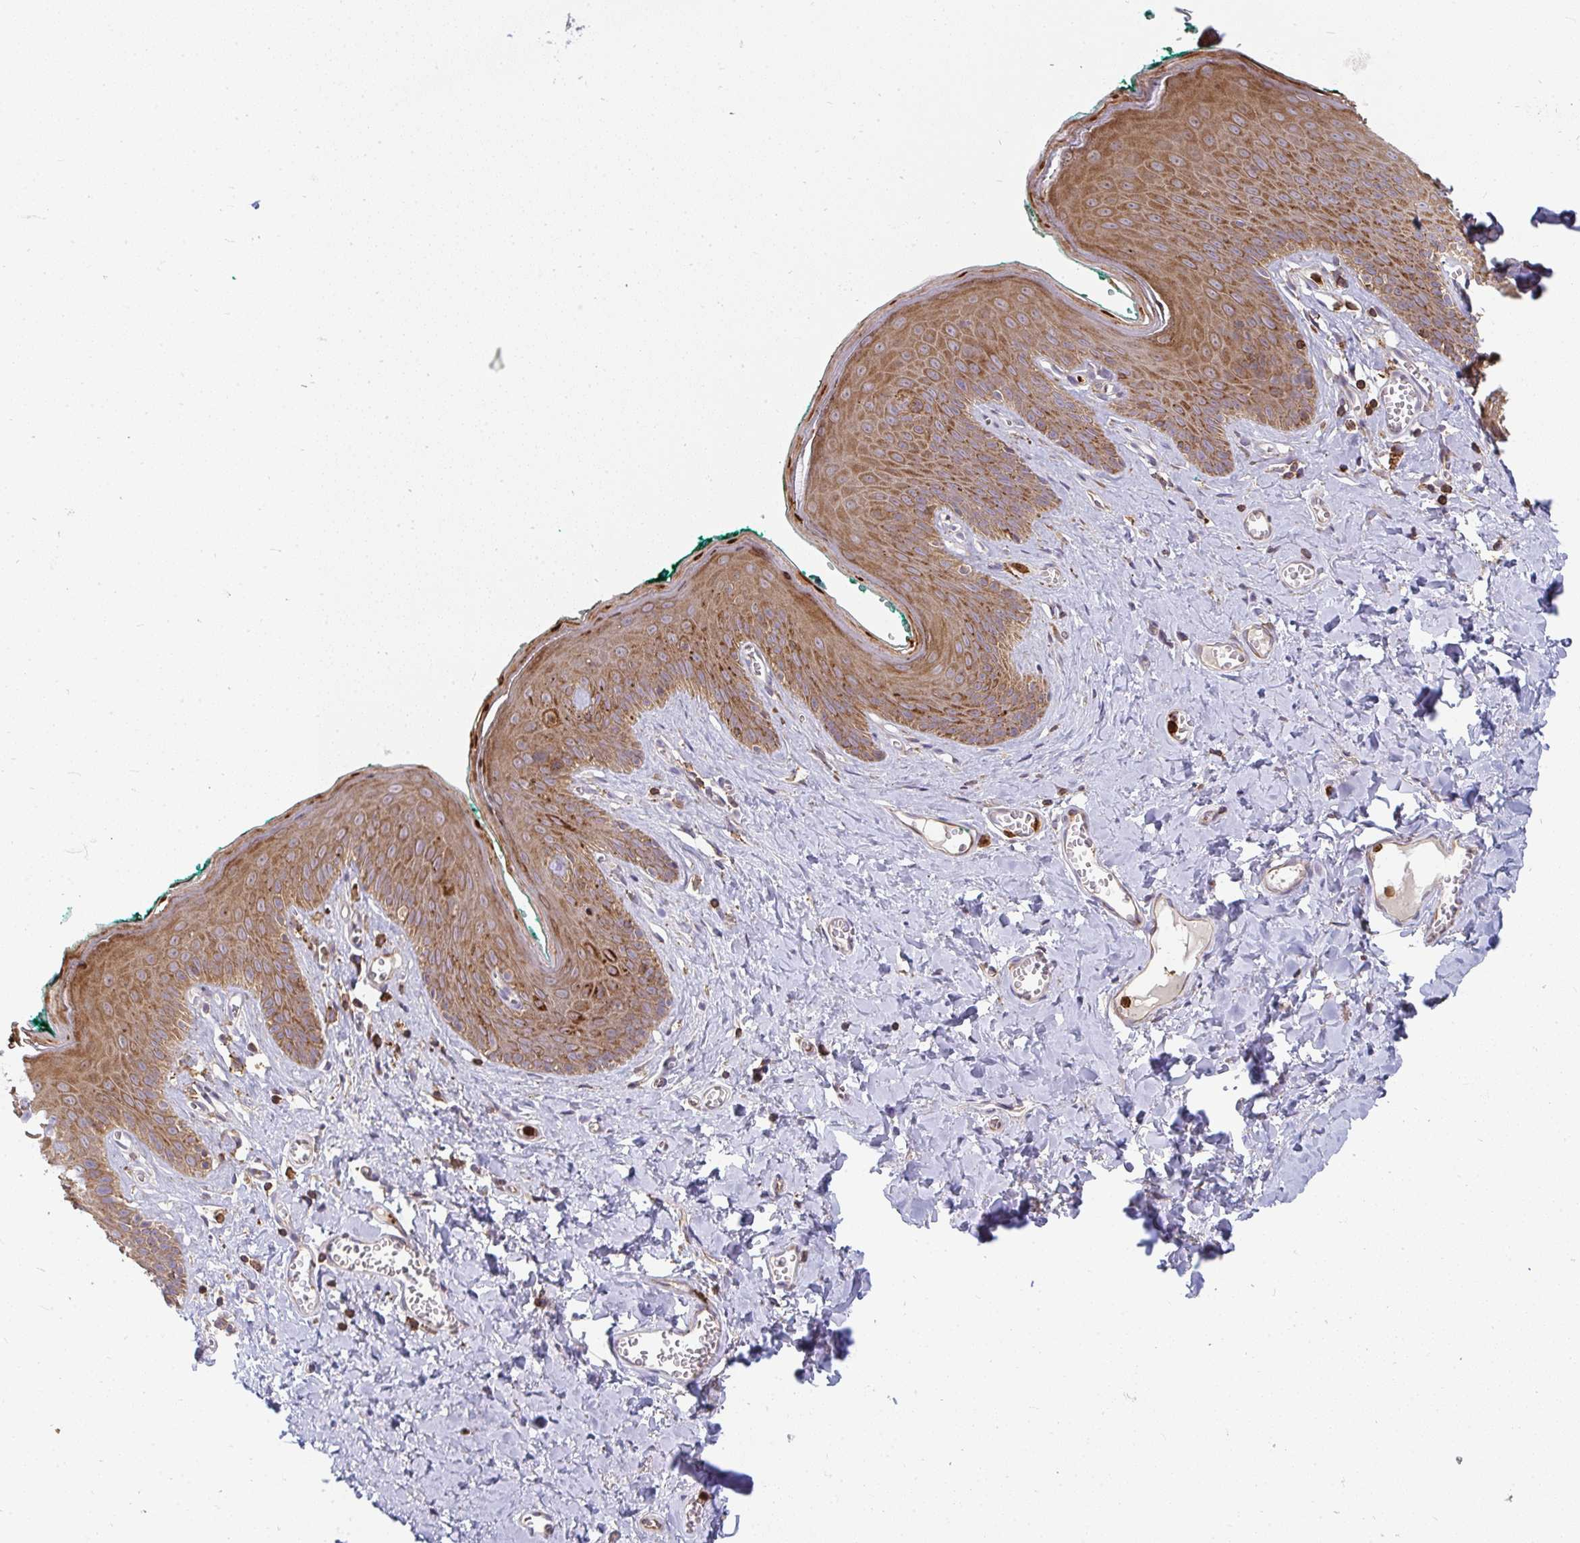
{"staining": {"intensity": "moderate", "quantity": ">75%", "location": "cytoplasmic/membranous"}, "tissue": "skin", "cell_type": "Epidermal cells", "image_type": "normal", "snomed": [{"axis": "morphology", "description": "Normal tissue, NOS"}, {"axis": "topography", "description": "Vulva"}, {"axis": "topography", "description": "Peripheral nerve tissue"}], "caption": "Moderate cytoplasmic/membranous protein staining is present in approximately >75% of epidermal cells in skin.", "gene": "CSF3R", "patient": {"sex": "female", "age": 66}}